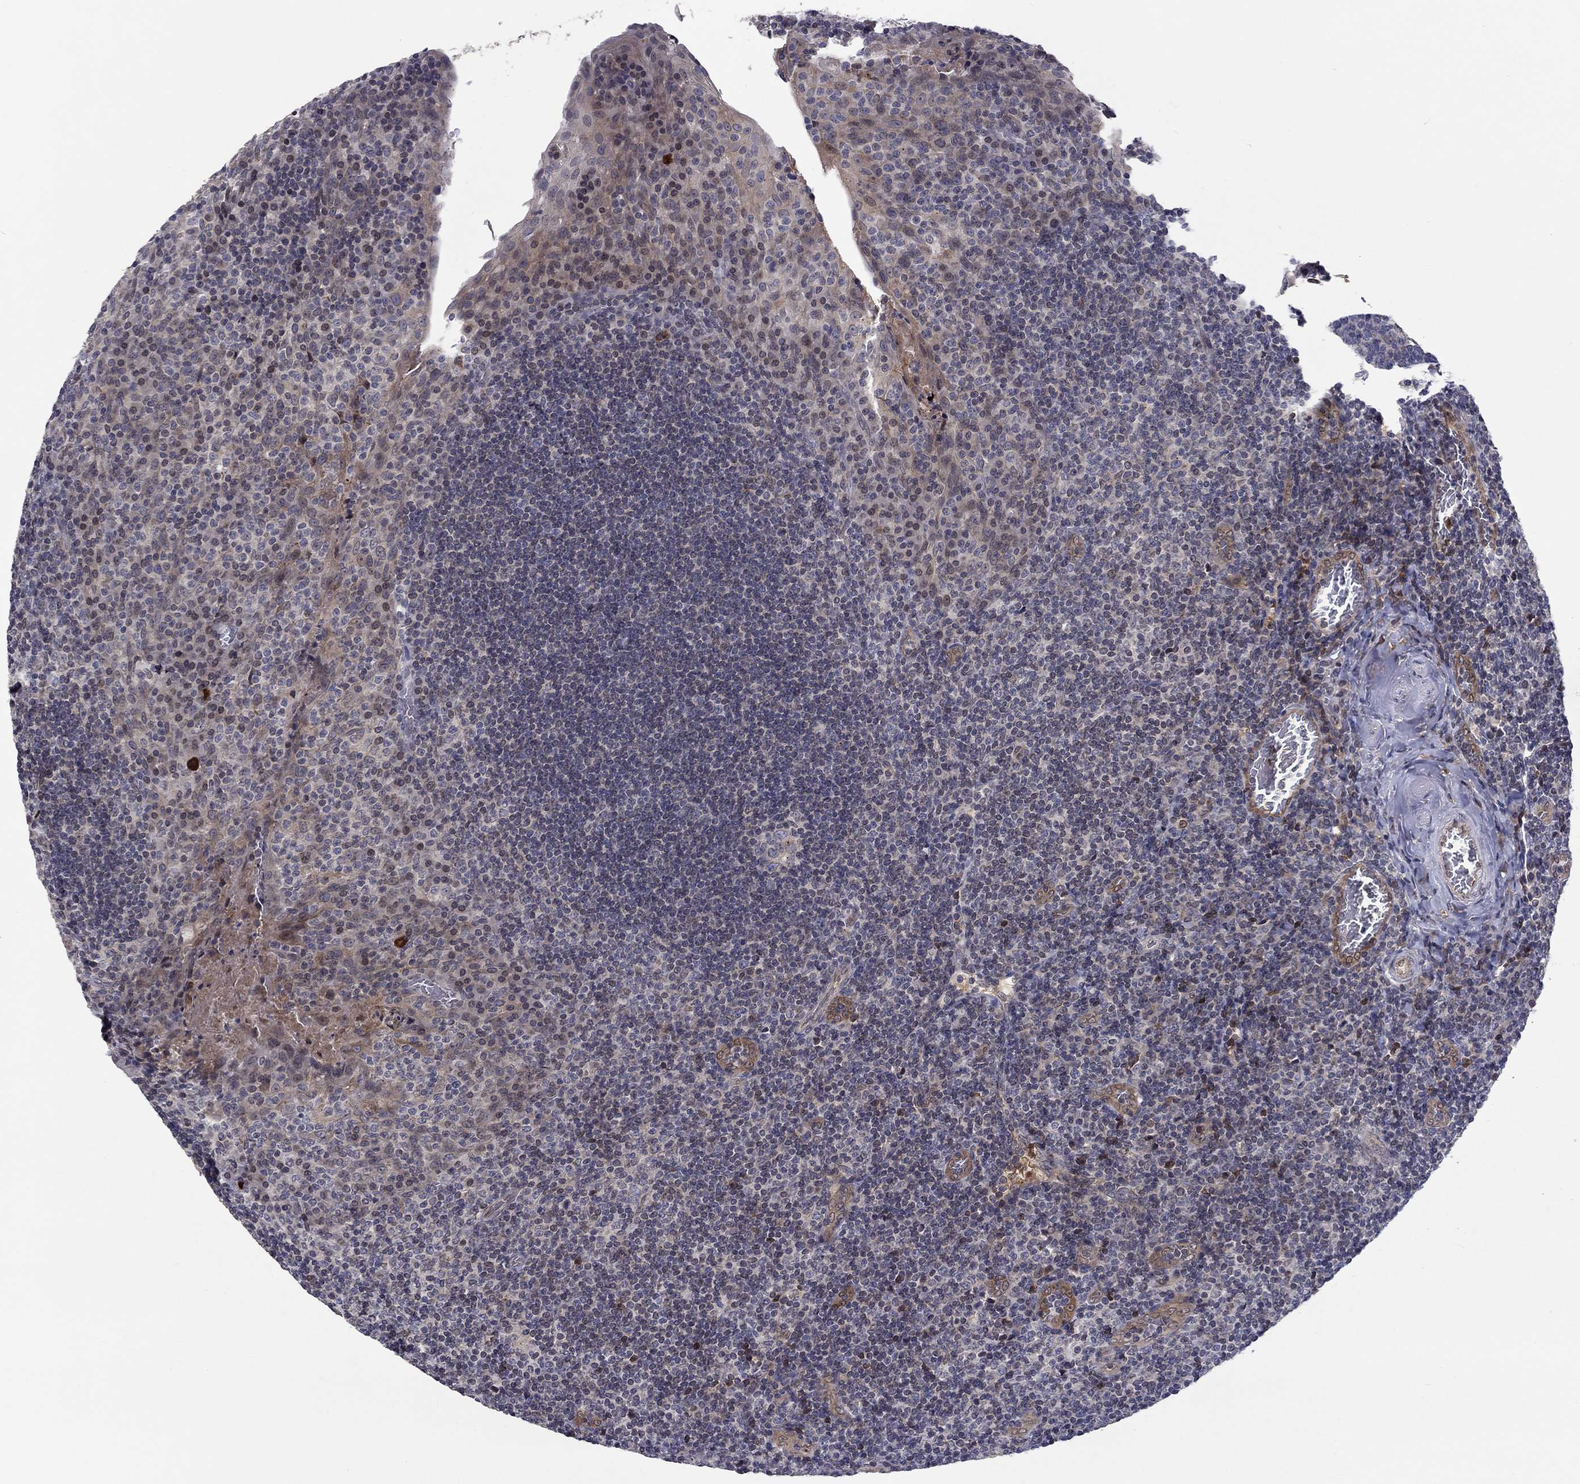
{"staining": {"intensity": "negative", "quantity": "none", "location": "none"}, "tissue": "tonsil", "cell_type": "Germinal center cells", "image_type": "normal", "snomed": [{"axis": "morphology", "description": "Normal tissue, NOS"}, {"axis": "topography", "description": "Tonsil"}], "caption": "Photomicrograph shows no significant protein expression in germinal center cells of unremarkable tonsil. (DAB (3,3'-diaminobenzidine) immunohistochemistry (IHC), high magnification).", "gene": "CETN3", "patient": {"sex": "male", "age": 17}}